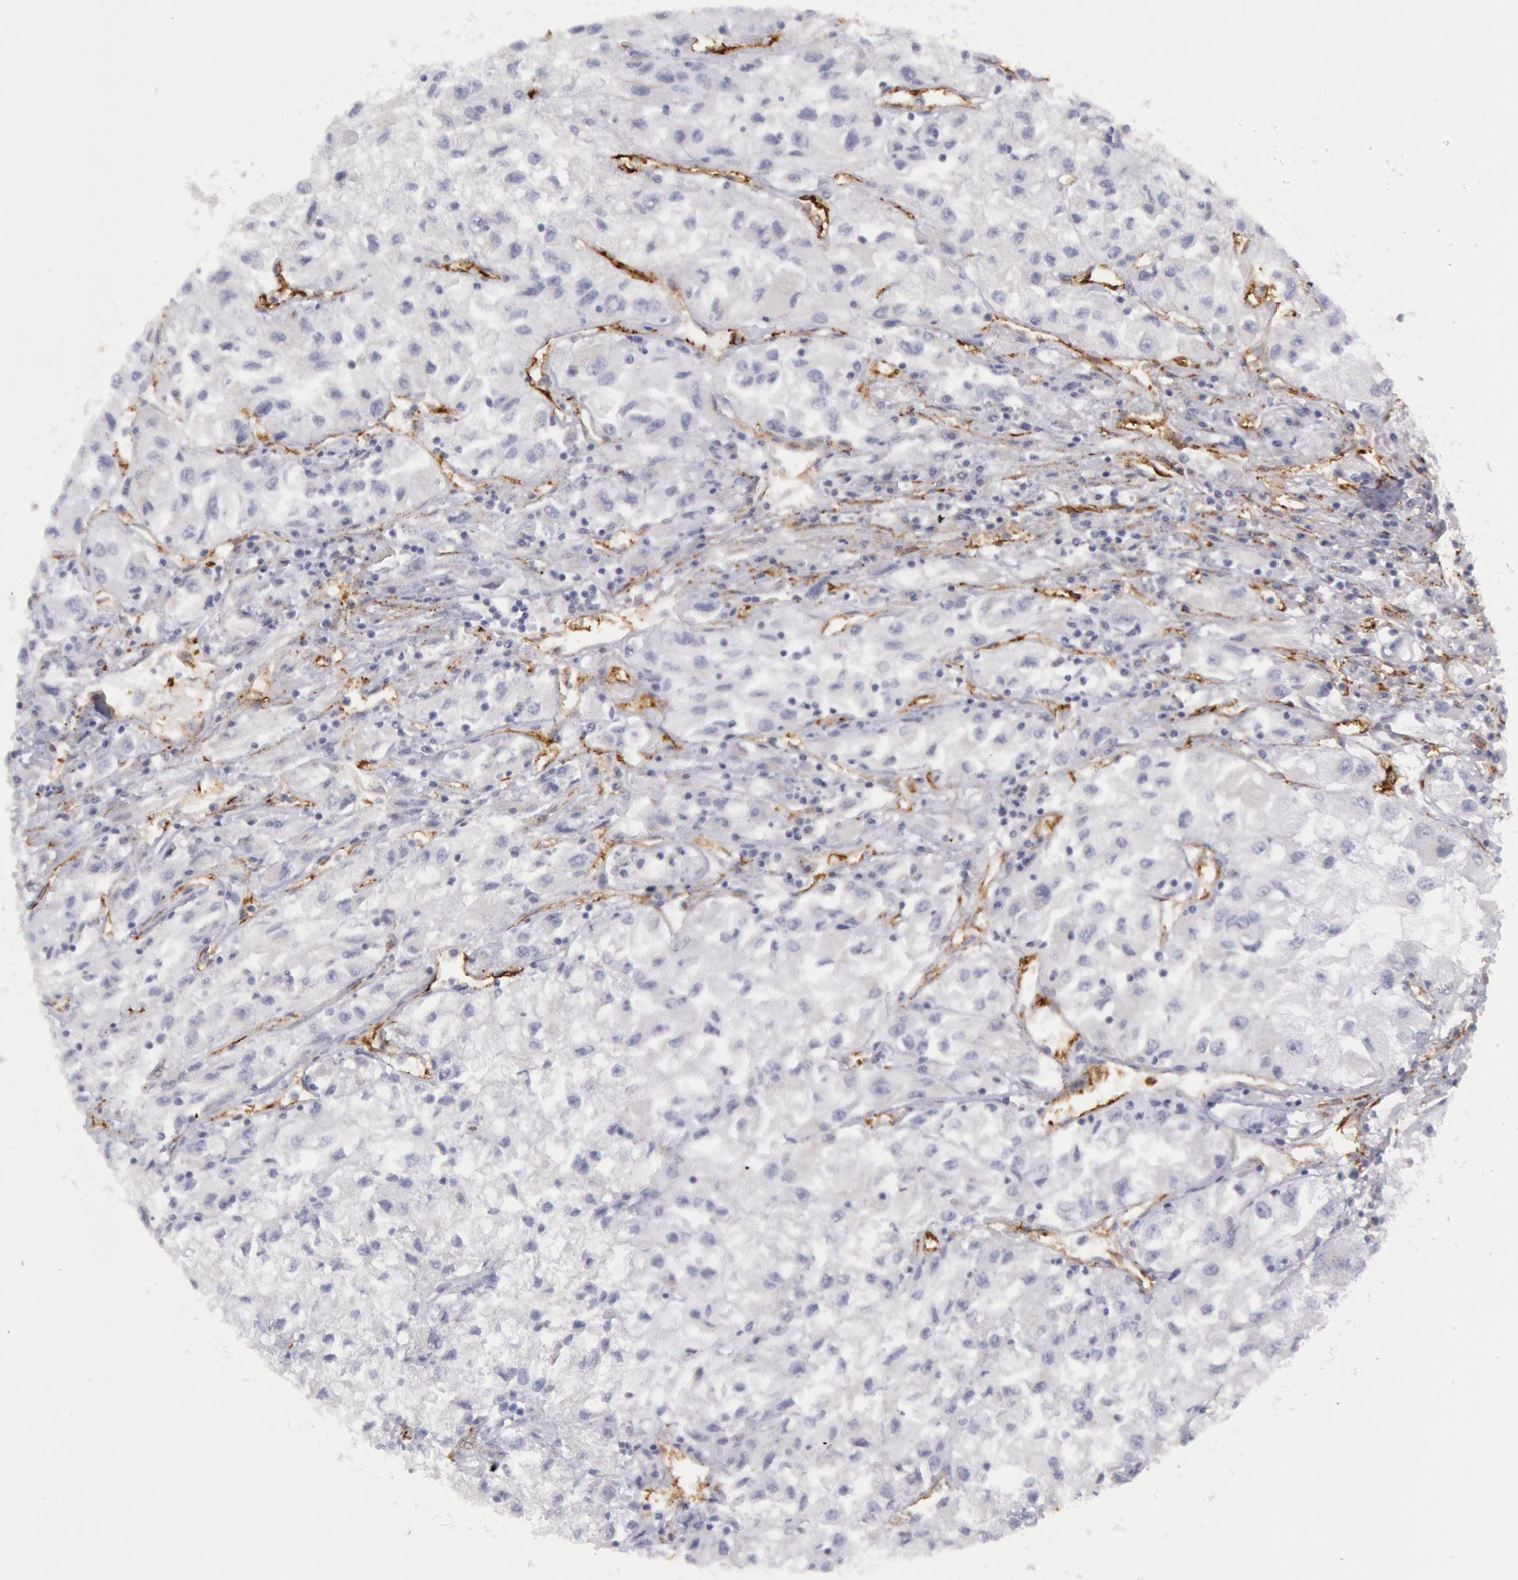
{"staining": {"intensity": "negative", "quantity": "none", "location": "none"}, "tissue": "renal cancer", "cell_type": "Tumor cells", "image_type": "cancer", "snomed": [{"axis": "morphology", "description": "Adenocarcinoma, NOS"}, {"axis": "topography", "description": "Kidney"}], "caption": "Adenocarcinoma (renal) was stained to show a protein in brown. There is no significant positivity in tumor cells. Brightfield microscopy of immunohistochemistry (IHC) stained with DAB (brown) and hematoxylin (blue), captured at high magnification.", "gene": "CDH13", "patient": {"sex": "male", "age": 59}}